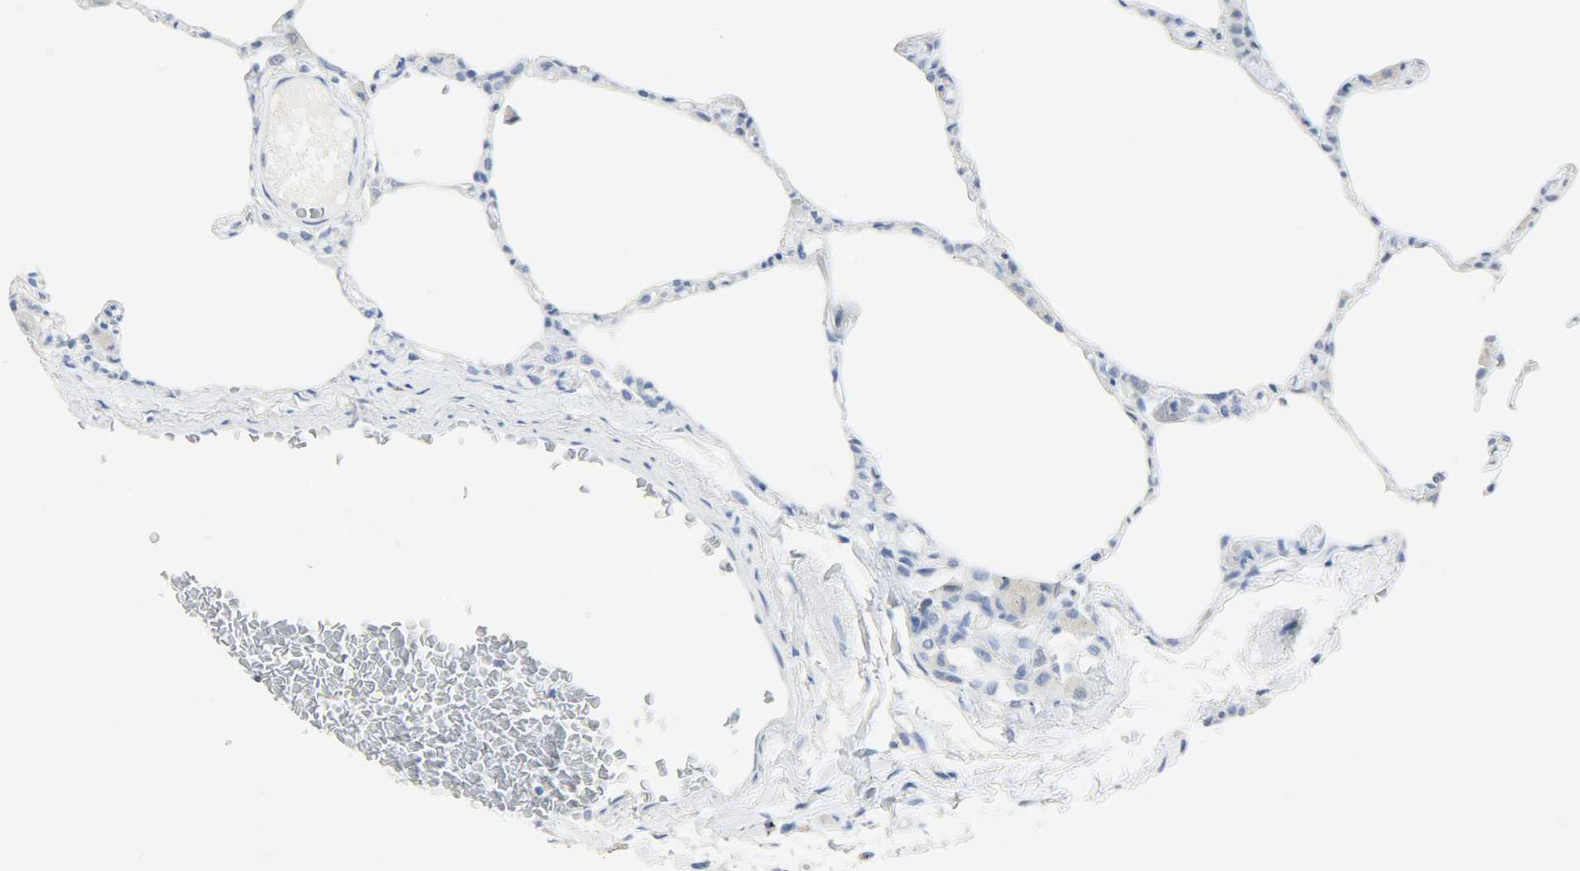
{"staining": {"intensity": "negative", "quantity": "none", "location": "none"}, "tissue": "lung", "cell_type": "Alveolar cells", "image_type": "normal", "snomed": [{"axis": "morphology", "description": "Normal tissue, NOS"}, {"axis": "topography", "description": "Lung"}], "caption": "Histopathology image shows no significant protein expression in alveolar cells of normal lung. (DAB IHC visualized using brightfield microscopy, high magnification).", "gene": "HELLS", "patient": {"sex": "female", "age": 49}}